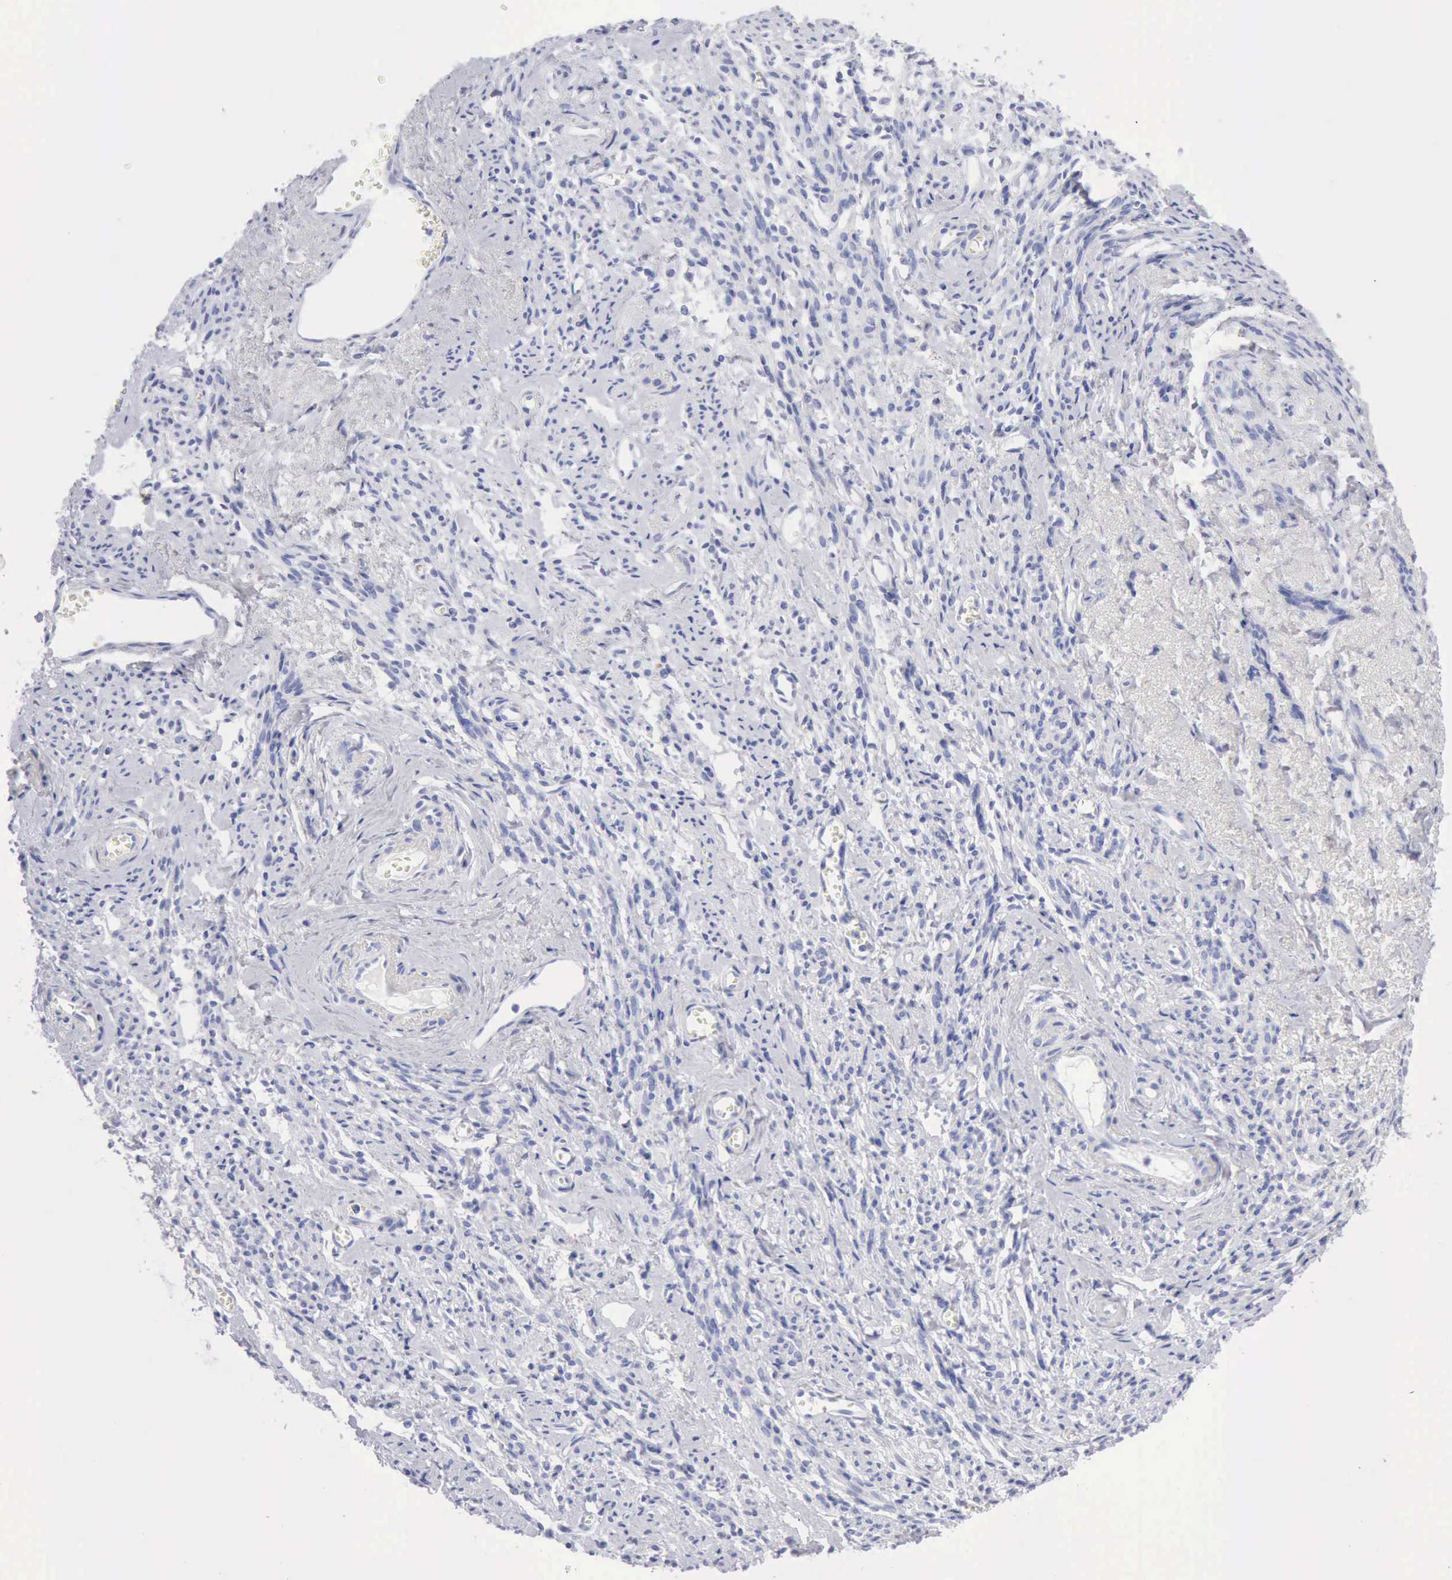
{"staining": {"intensity": "negative", "quantity": "none", "location": "none"}, "tissue": "endometrial cancer", "cell_type": "Tumor cells", "image_type": "cancer", "snomed": [{"axis": "morphology", "description": "Adenocarcinoma, NOS"}, {"axis": "topography", "description": "Endometrium"}], "caption": "The micrograph exhibits no staining of tumor cells in endometrial cancer. (IHC, brightfield microscopy, high magnification).", "gene": "KRT5", "patient": {"sex": "female", "age": 75}}